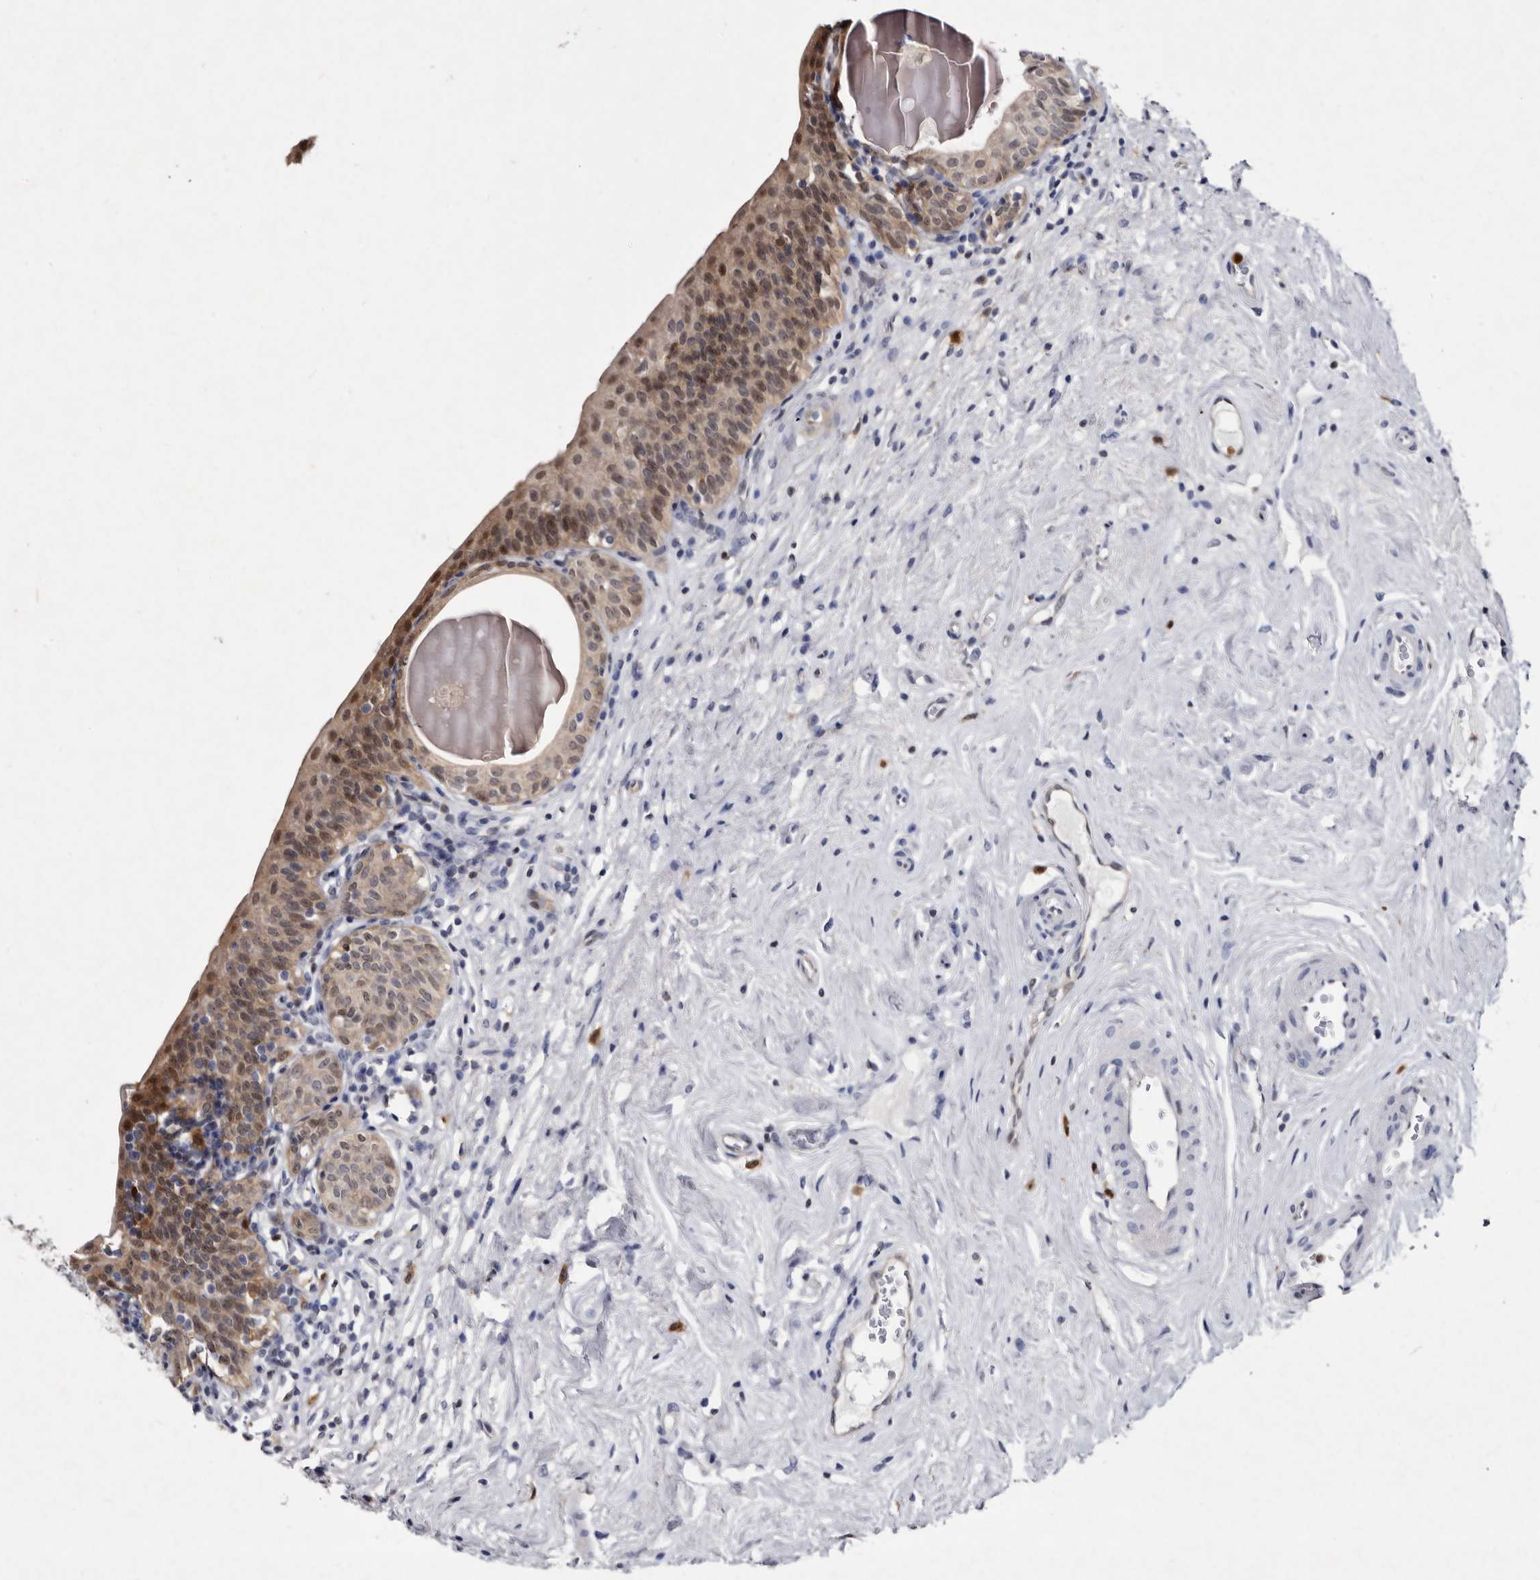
{"staining": {"intensity": "moderate", "quantity": ">75%", "location": "nuclear"}, "tissue": "urinary bladder", "cell_type": "Urothelial cells", "image_type": "normal", "snomed": [{"axis": "morphology", "description": "Normal tissue, NOS"}, {"axis": "topography", "description": "Urinary bladder"}], "caption": "Immunohistochemical staining of unremarkable human urinary bladder reveals moderate nuclear protein staining in about >75% of urothelial cells. (Brightfield microscopy of DAB IHC at high magnification).", "gene": "SERPINB8", "patient": {"sex": "male", "age": 83}}